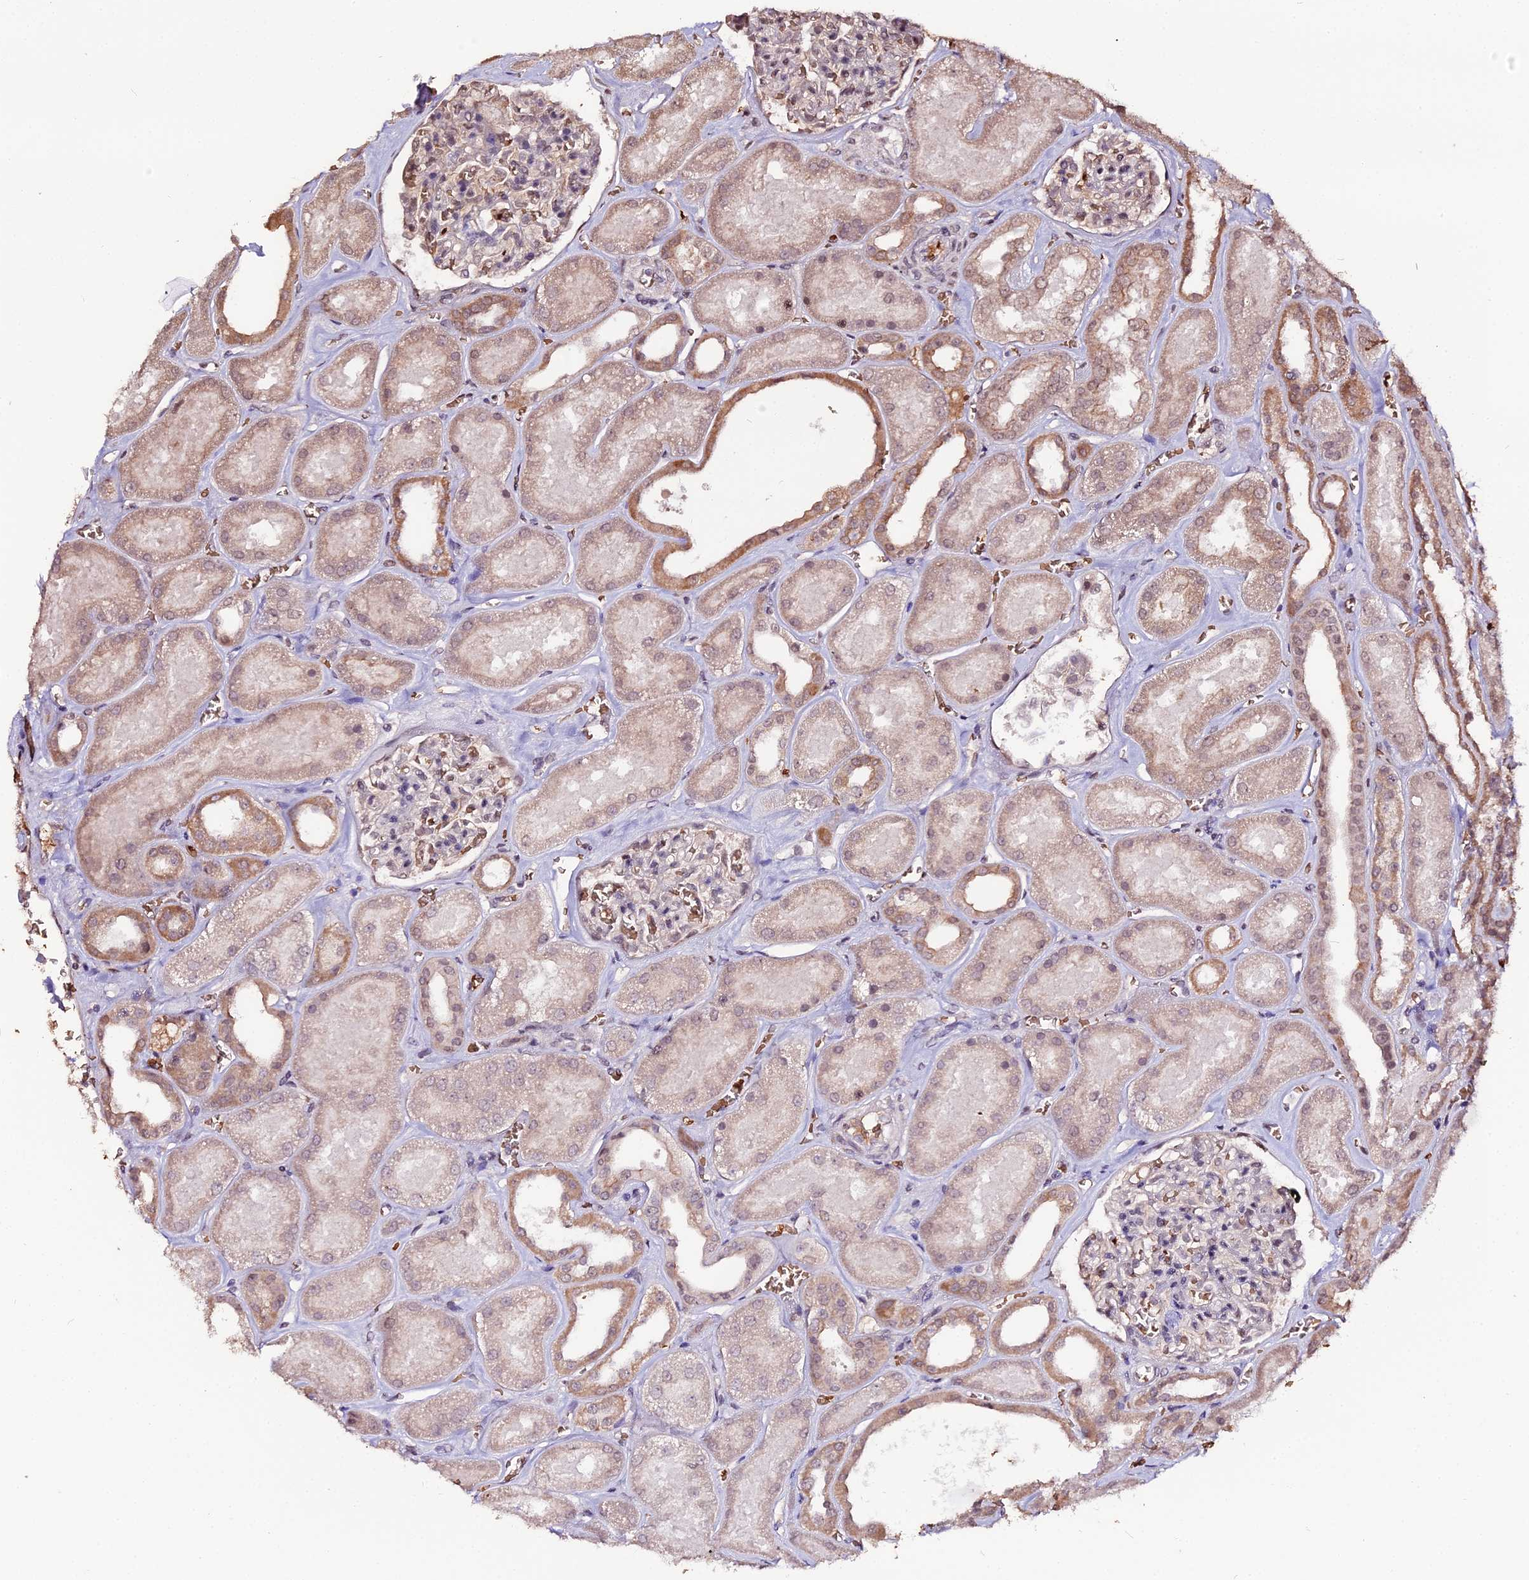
{"staining": {"intensity": "negative", "quantity": "none", "location": "none"}, "tissue": "kidney", "cell_type": "Cells in glomeruli", "image_type": "normal", "snomed": [{"axis": "morphology", "description": "Normal tissue, NOS"}, {"axis": "morphology", "description": "Adenocarcinoma, NOS"}, {"axis": "topography", "description": "Kidney"}], "caption": "This photomicrograph is of normal kidney stained with immunohistochemistry to label a protein in brown with the nuclei are counter-stained blue. There is no expression in cells in glomeruli. Nuclei are stained in blue.", "gene": "ZDBF2", "patient": {"sex": "female", "age": 68}}